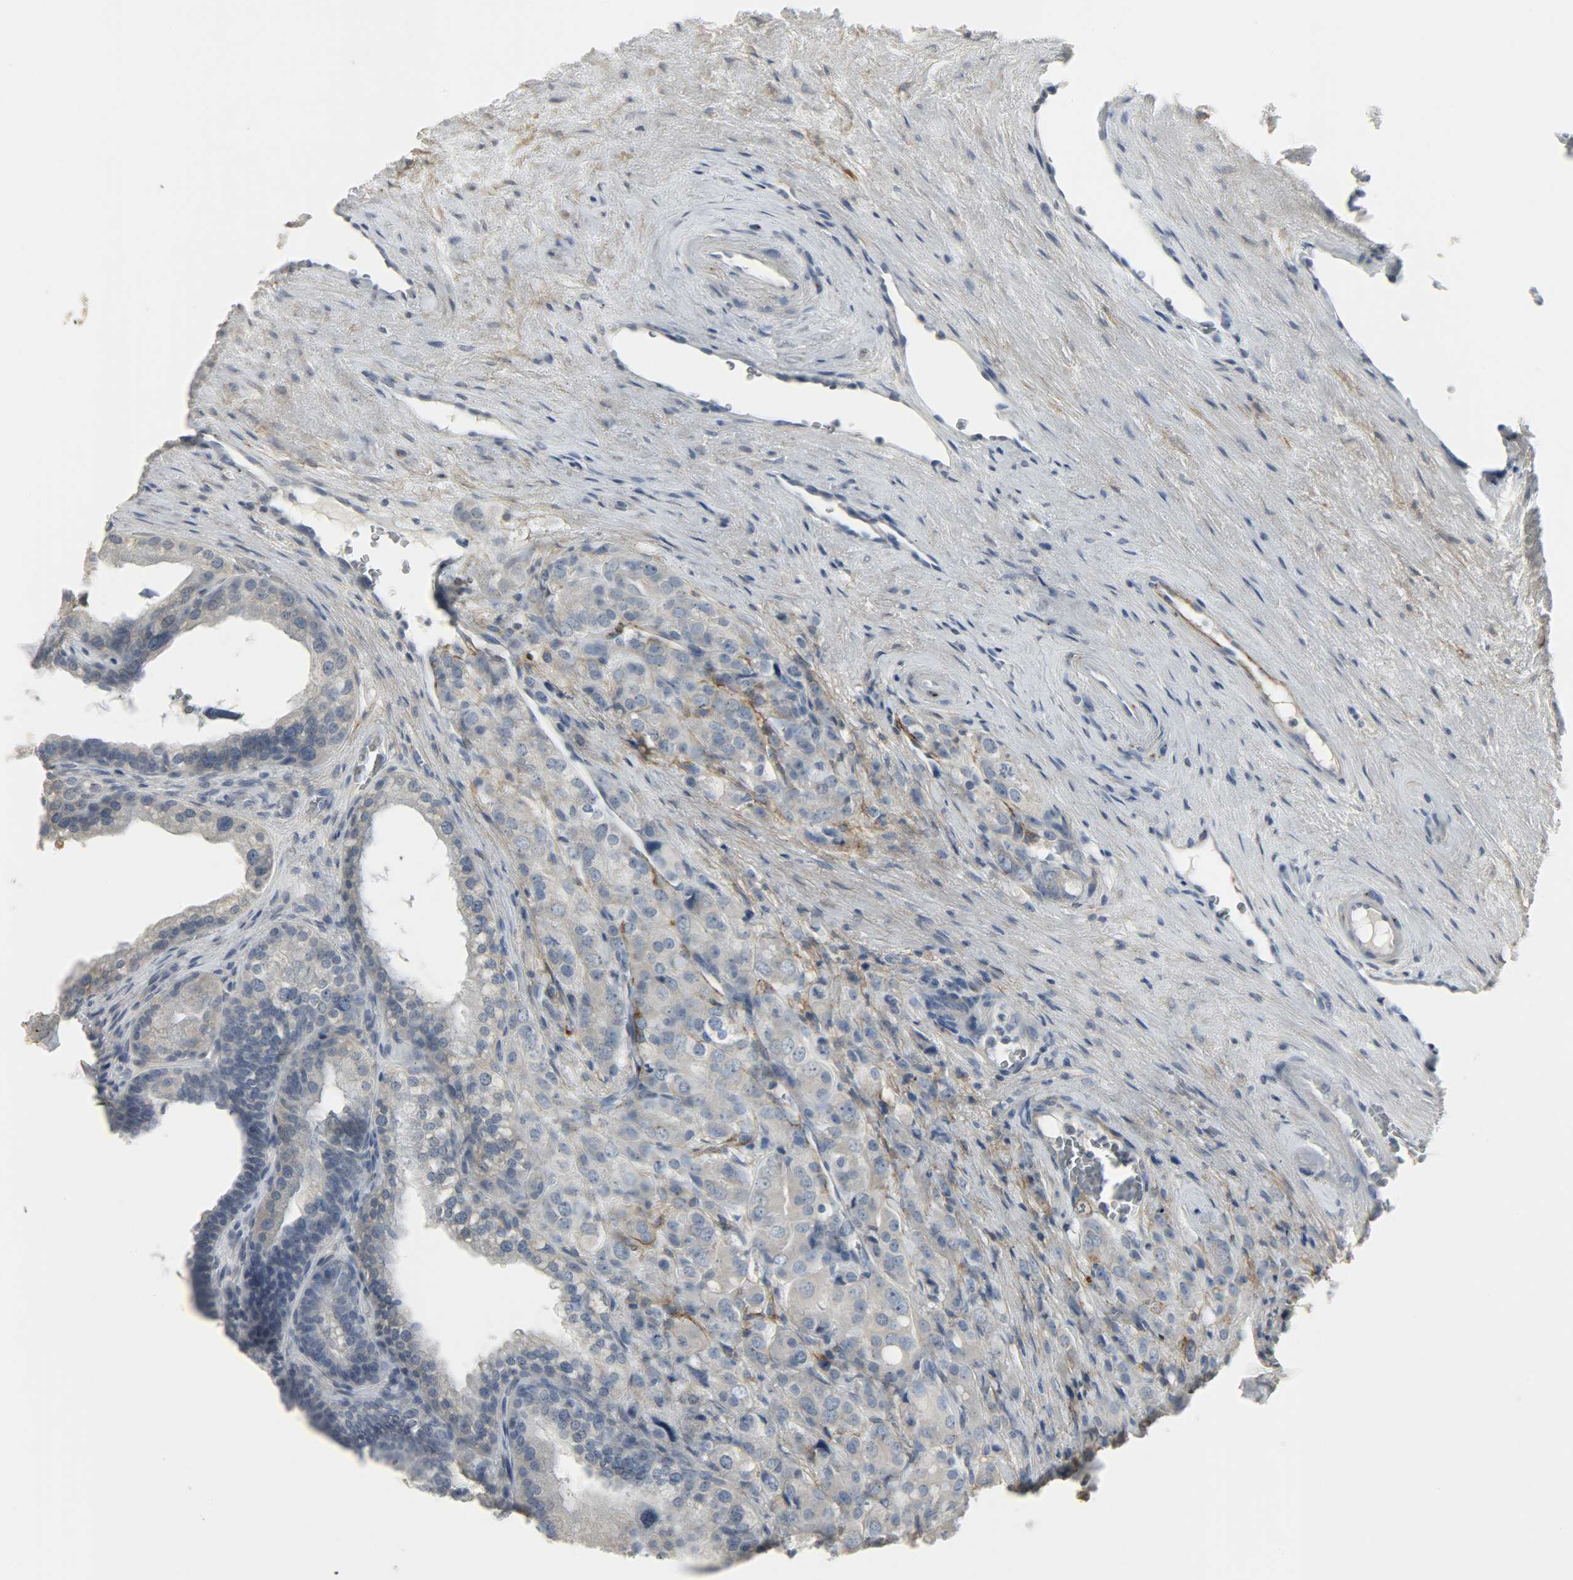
{"staining": {"intensity": "negative", "quantity": "none", "location": "none"}, "tissue": "prostate cancer", "cell_type": "Tumor cells", "image_type": "cancer", "snomed": [{"axis": "morphology", "description": "Adenocarcinoma, High grade"}, {"axis": "topography", "description": "Prostate"}], "caption": "There is no significant staining in tumor cells of prostate cancer (adenocarcinoma (high-grade)).", "gene": "ENPEP", "patient": {"sex": "male", "age": 68}}